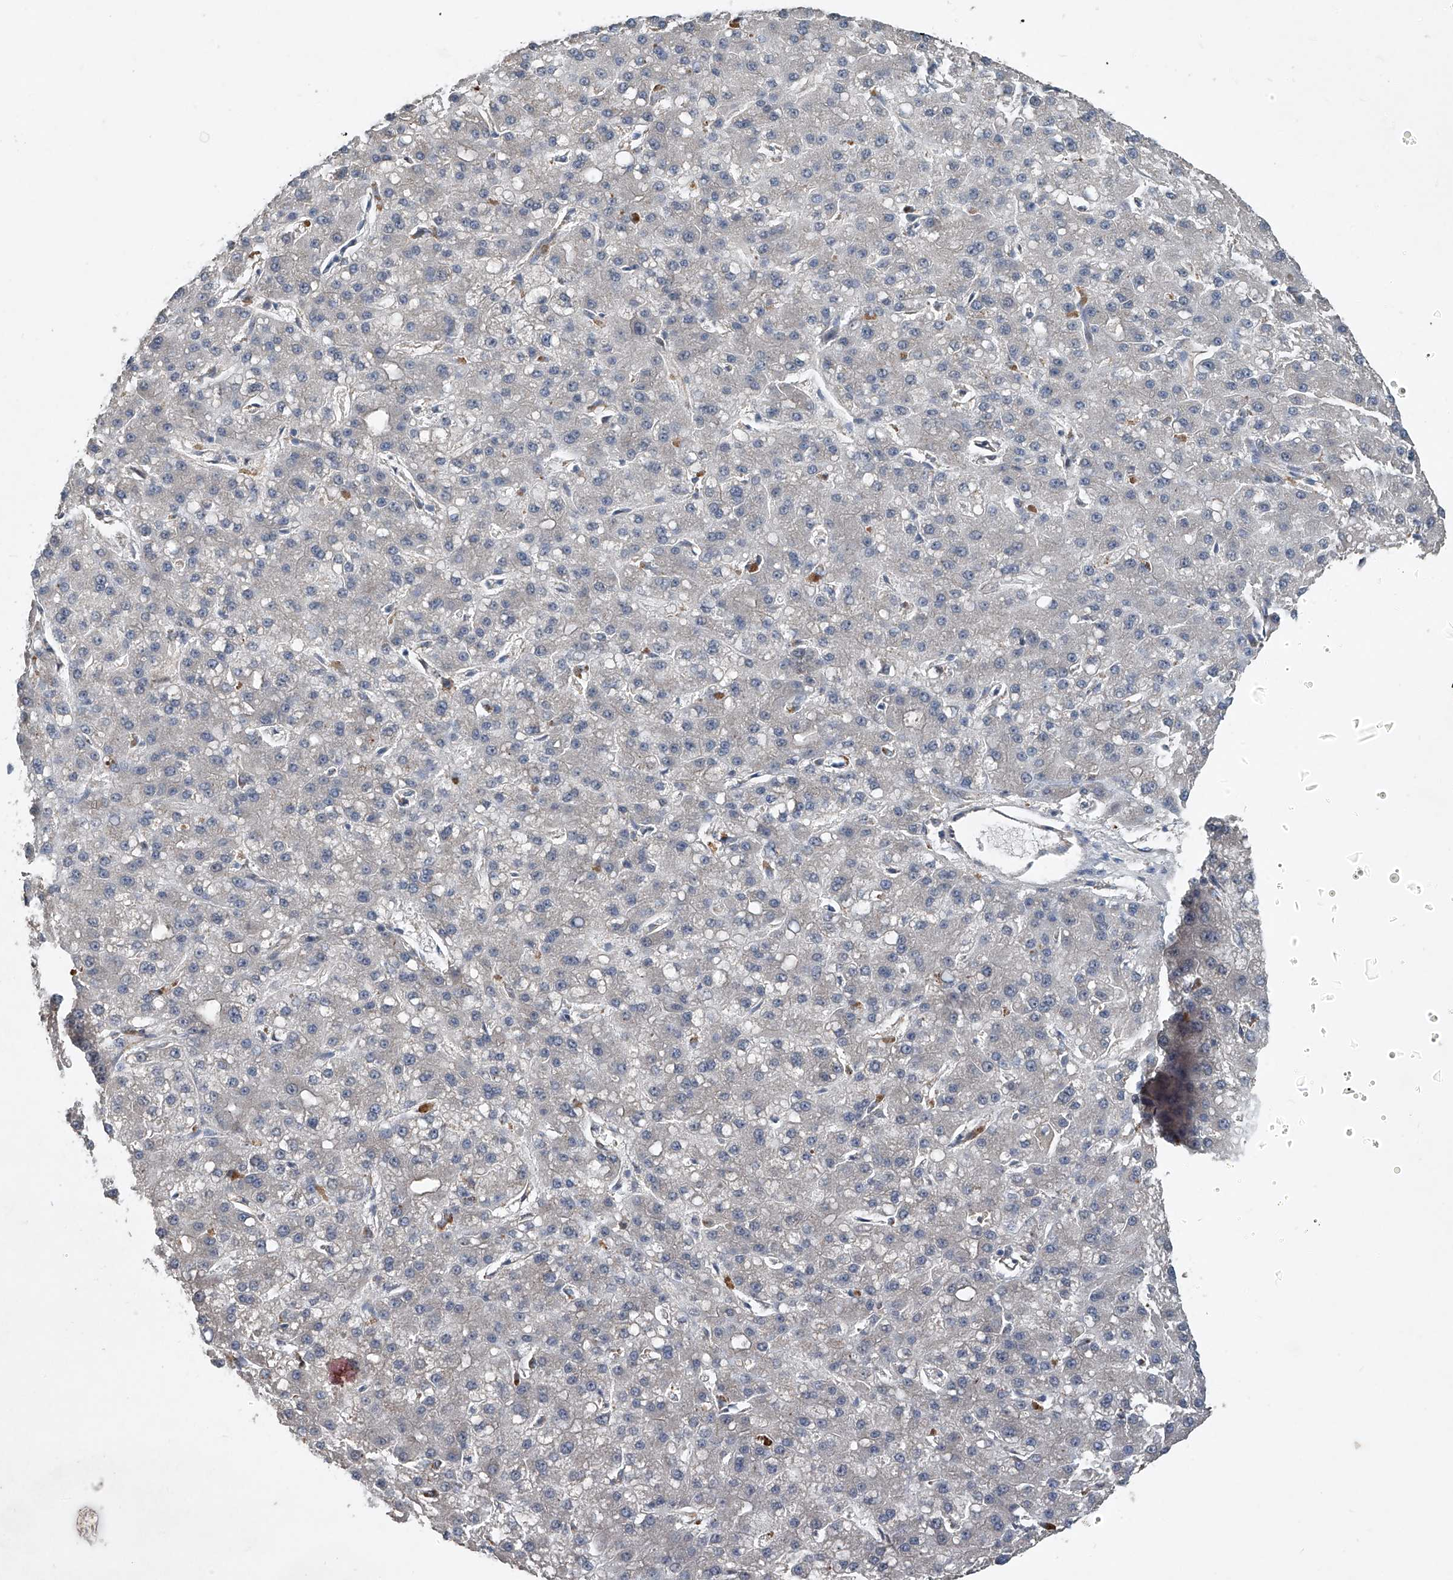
{"staining": {"intensity": "negative", "quantity": "none", "location": "none"}, "tissue": "liver cancer", "cell_type": "Tumor cells", "image_type": "cancer", "snomed": [{"axis": "morphology", "description": "Carcinoma, Hepatocellular, NOS"}, {"axis": "topography", "description": "Liver"}], "caption": "A high-resolution histopathology image shows immunohistochemistry (IHC) staining of liver cancer, which shows no significant positivity in tumor cells.", "gene": "PCSK5", "patient": {"sex": "male", "age": 67}}